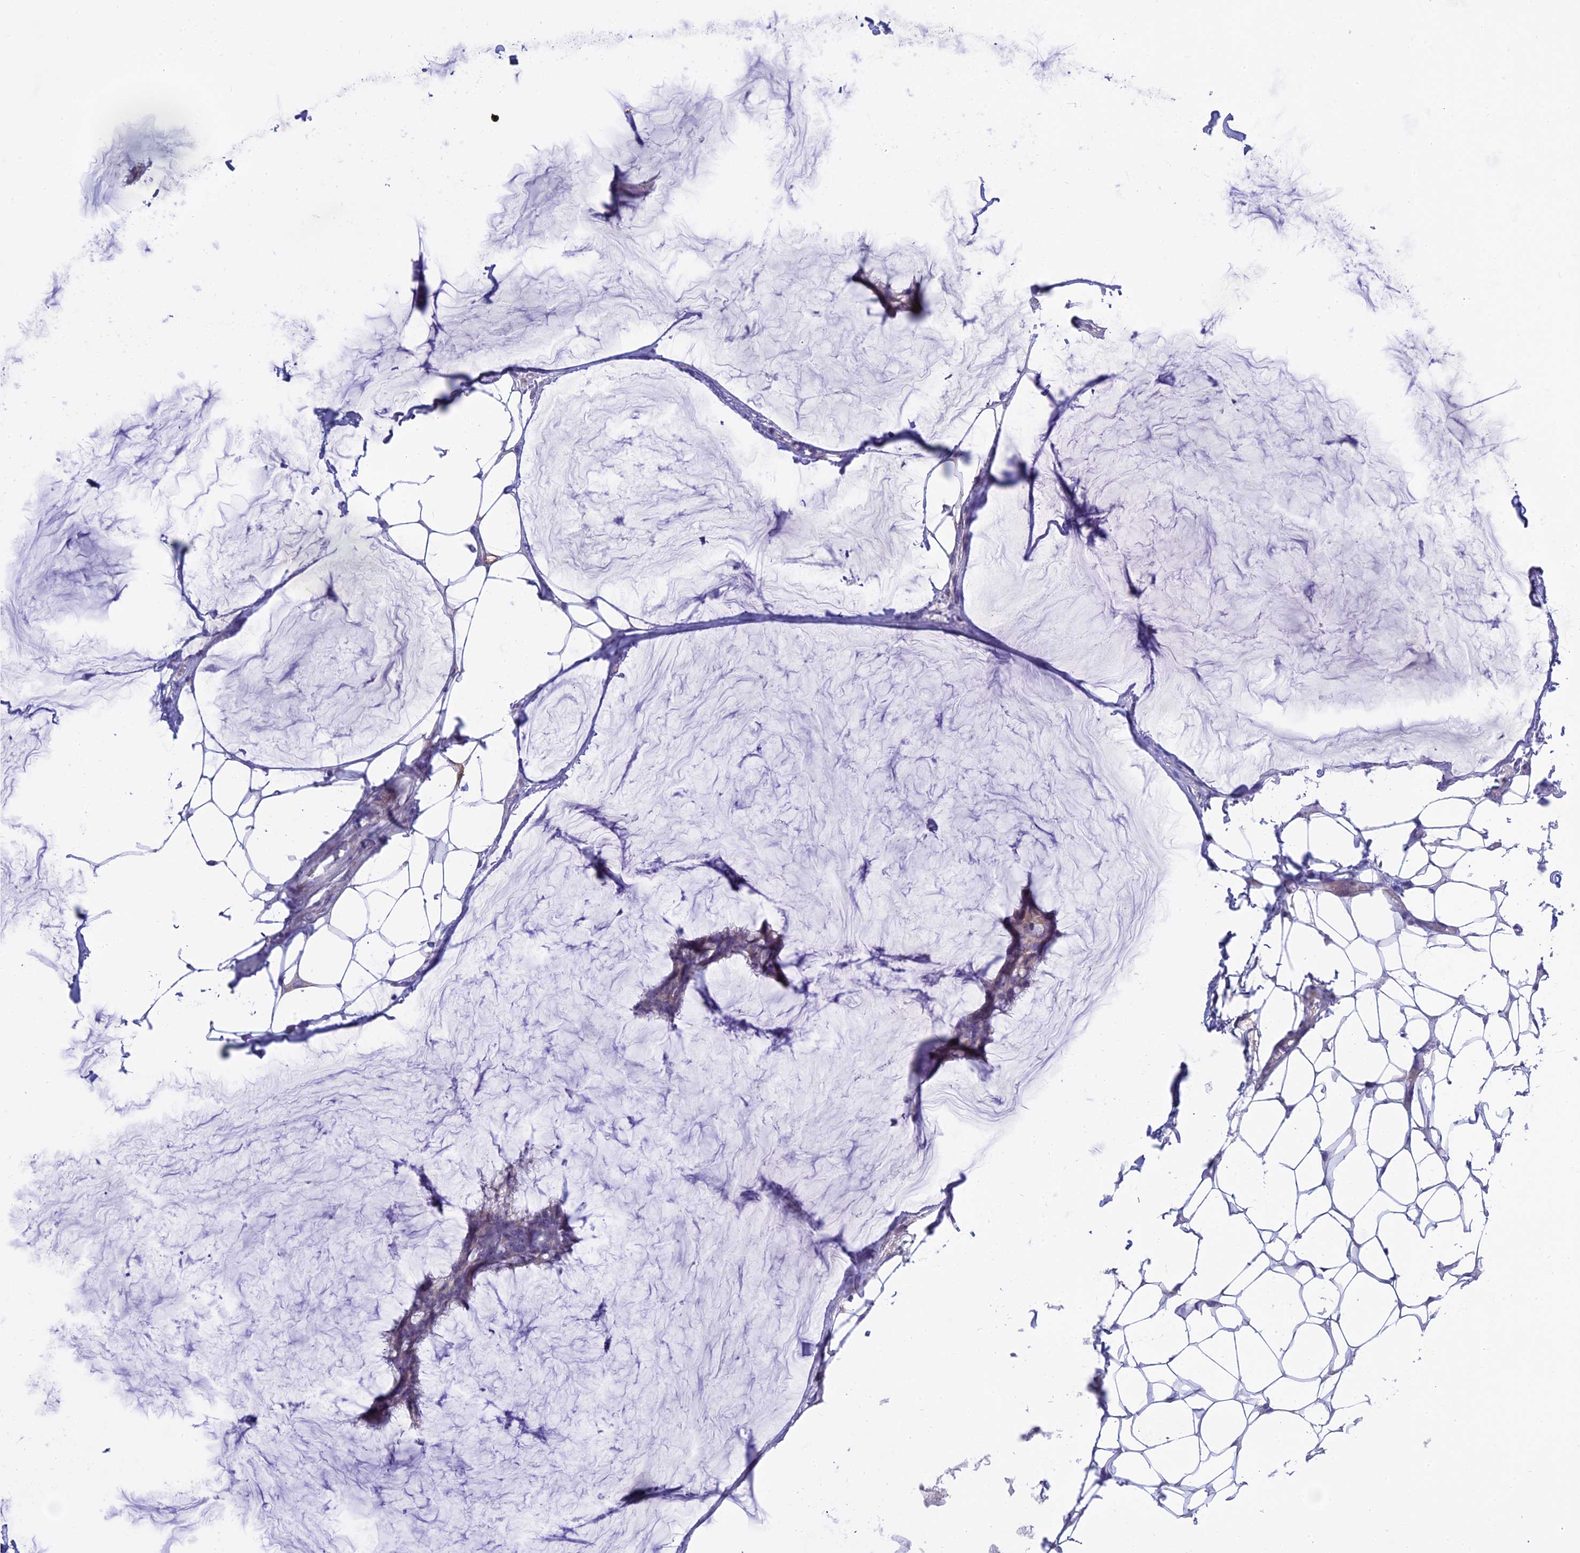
{"staining": {"intensity": "negative", "quantity": "none", "location": "none"}, "tissue": "breast cancer", "cell_type": "Tumor cells", "image_type": "cancer", "snomed": [{"axis": "morphology", "description": "Duct carcinoma"}, {"axis": "topography", "description": "Breast"}], "caption": "This is an immunohistochemistry (IHC) image of human breast cancer (intraductal carcinoma). There is no staining in tumor cells.", "gene": "MBD3L1", "patient": {"sex": "female", "age": 93}}